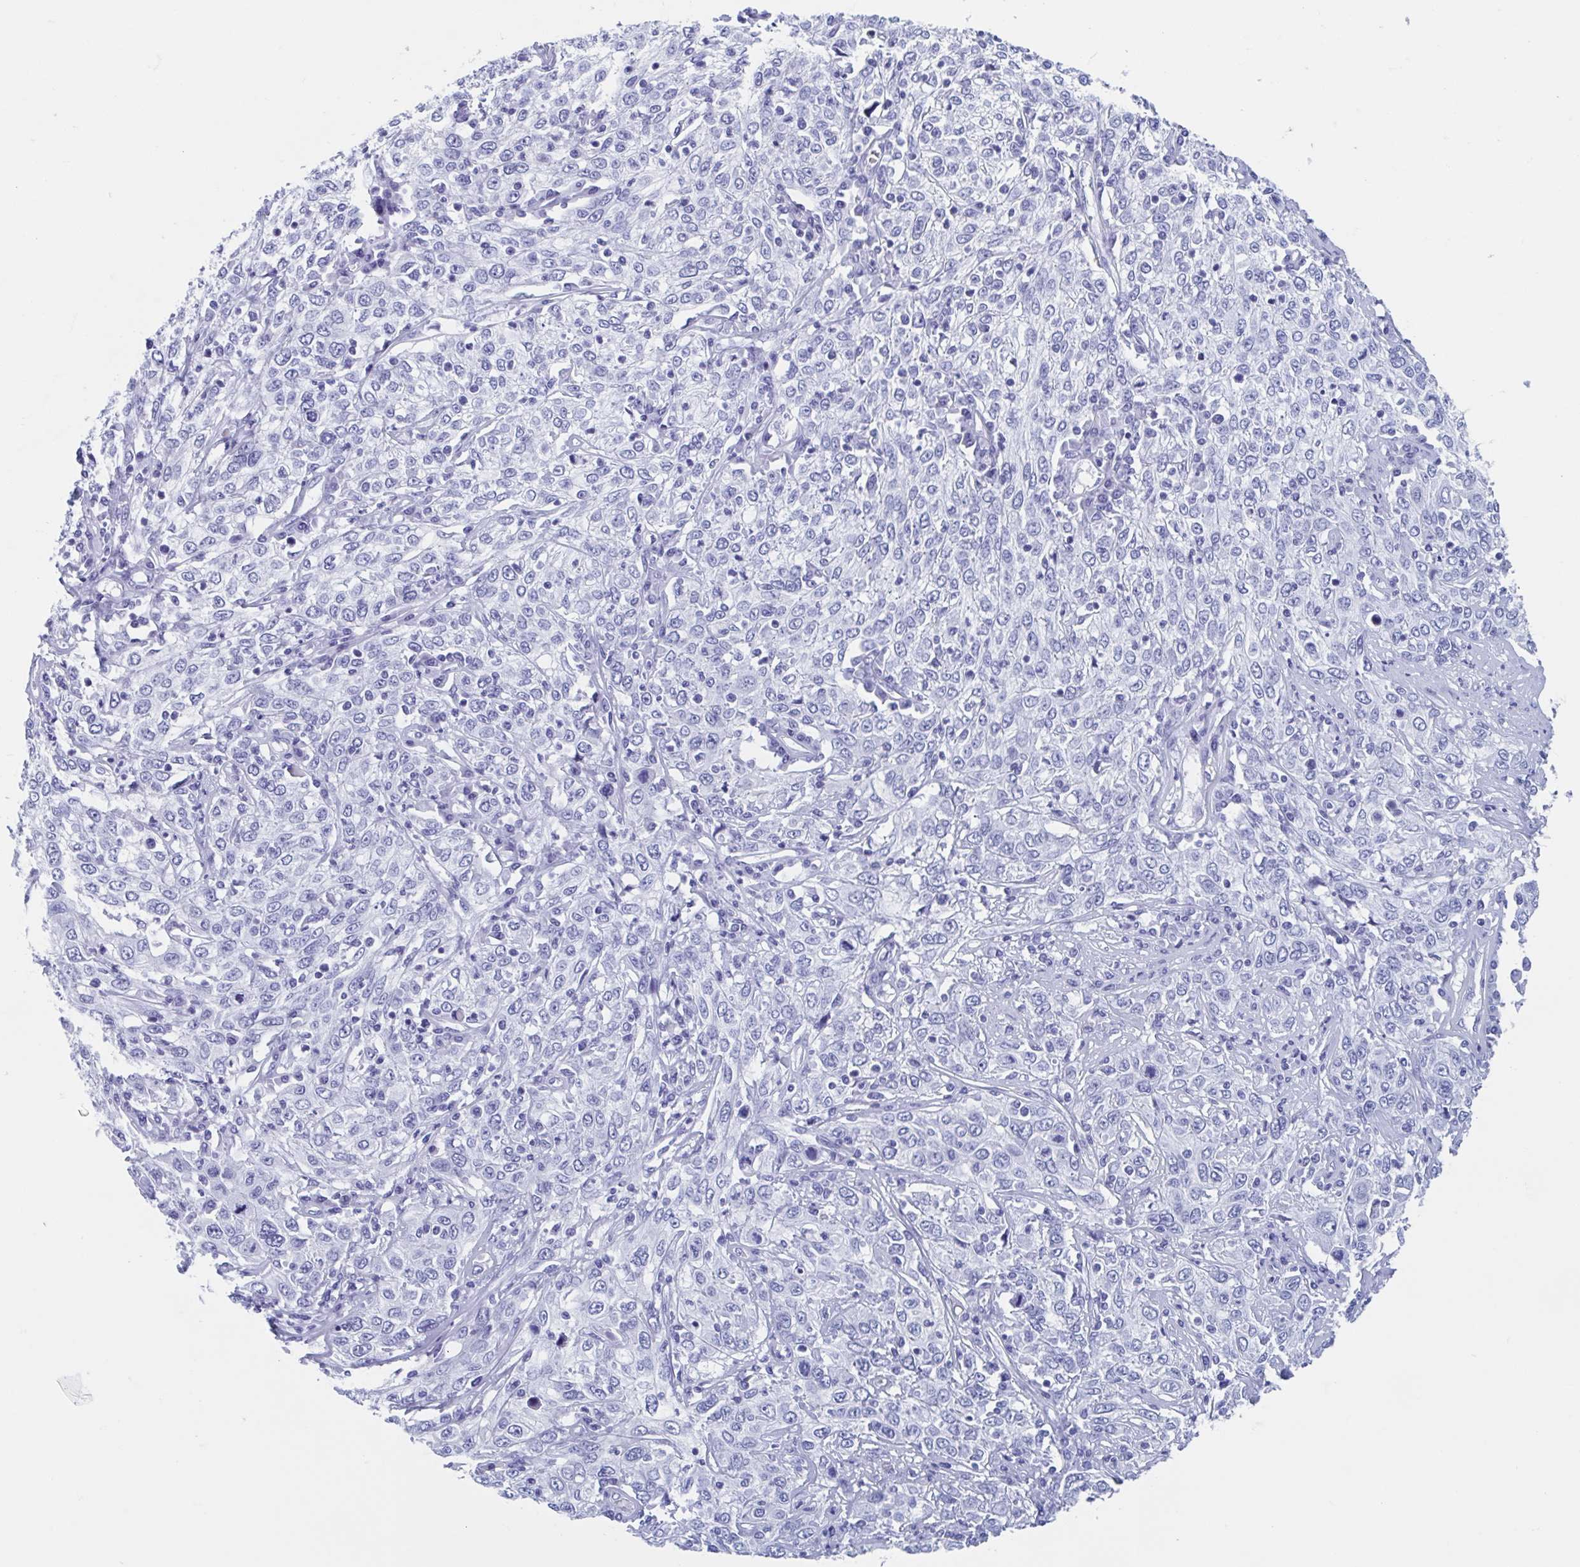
{"staining": {"intensity": "negative", "quantity": "none", "location": "none"}, "tissue": "cervical cancer", "cell_type": "Tumor cells", "image_type": "cancer", "snomed": [{"axis": "morphology", "description": "Squamous cell carcinoma, NOS"}, {"axis": "topography", "description": "Cervix"}], "caption": "This is an immunohistochemistry image of human squamous cell carcinoma (cervical). There is no expression in tumor cells.", "gene": "HDGFL1", "patient": {"sex": "female", "age": 46}}